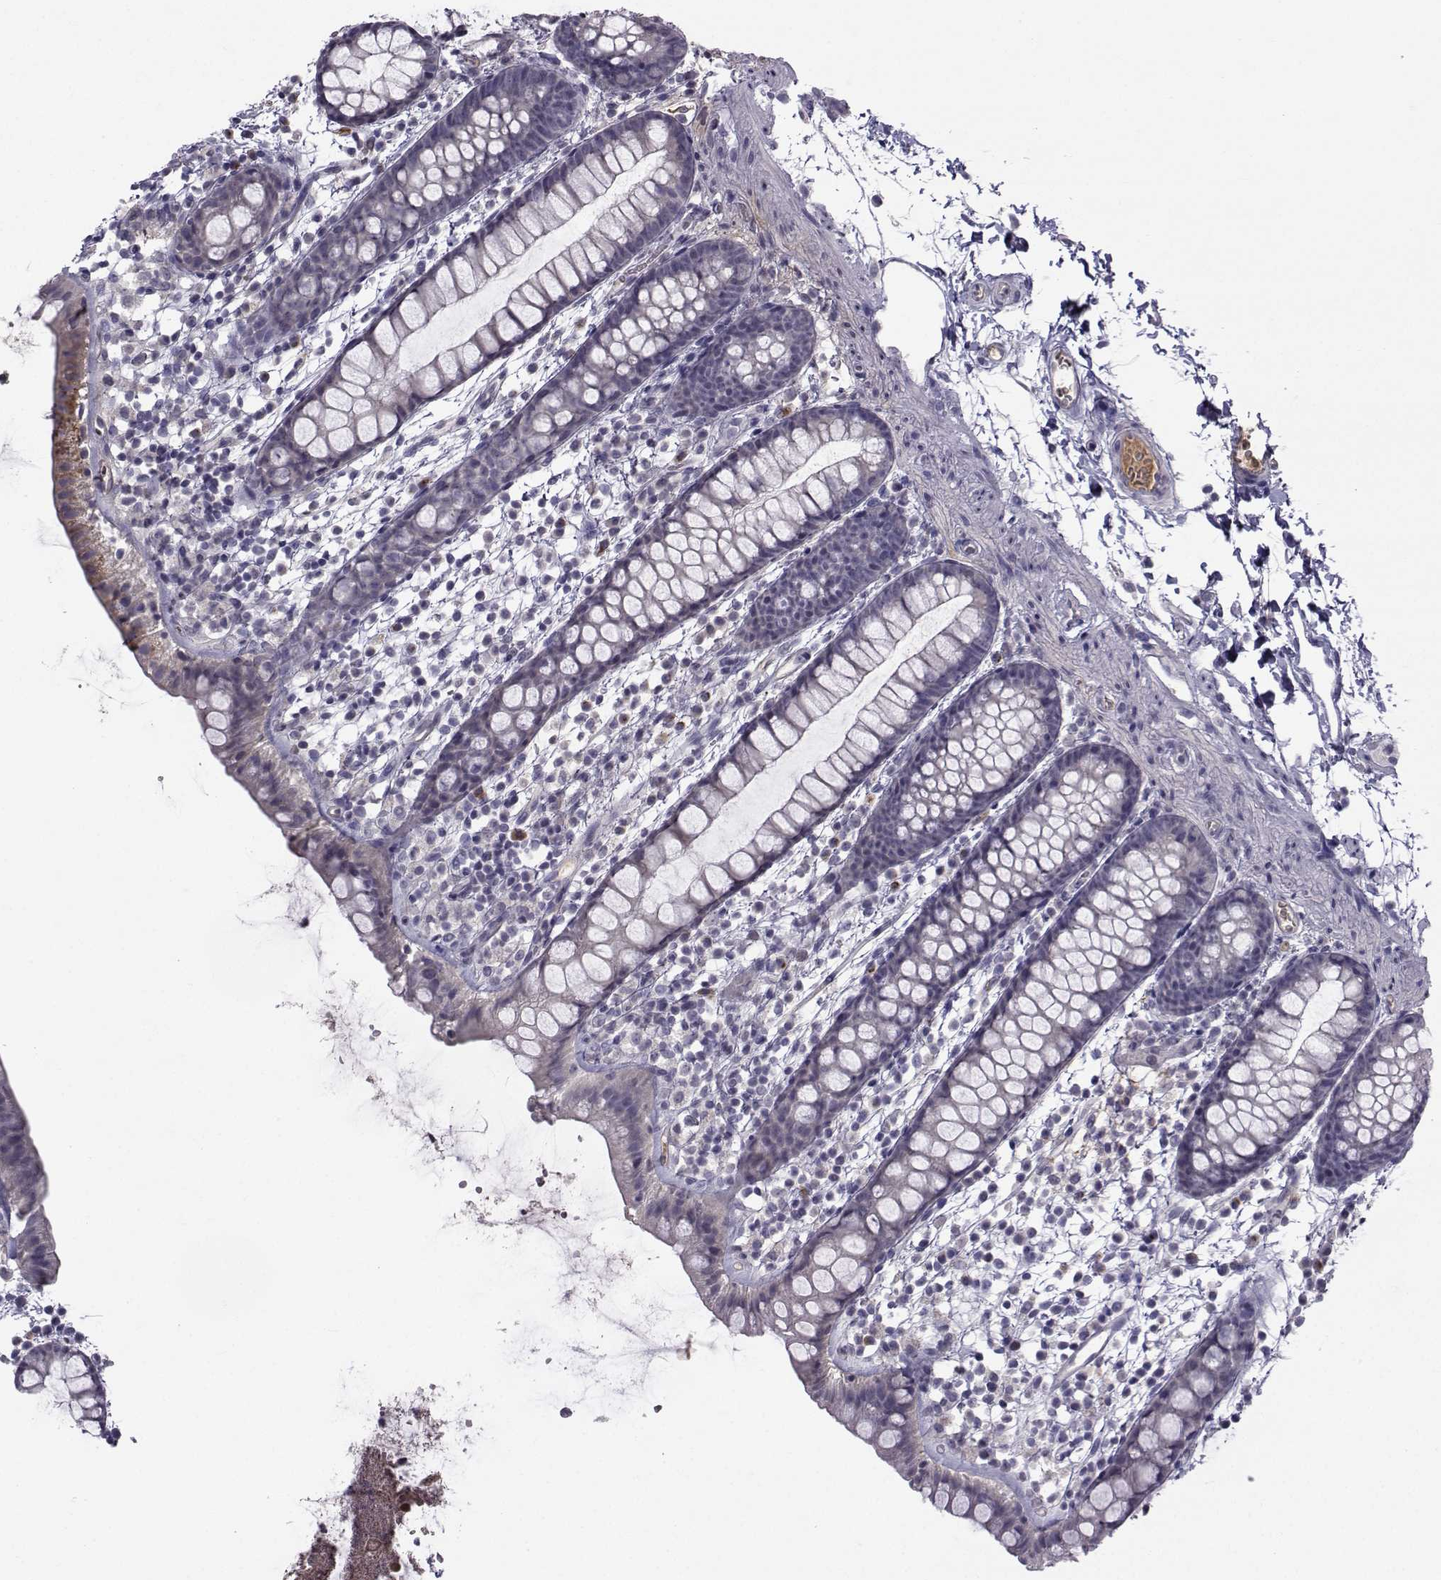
{"staining": {"intensity": "negative", "quantity": "none", "location": "none"}, "tissue": "rectum", "cell_type": "Glandular cells", "image_type": "normal", "snomed": [{"axis": "morphology", "description": "Normal tissue, NOS"}, {"axis": "topography", "description": "Rectum"}], "caption": "DAB immunohistochemical staining of unremarkable rectum displays no significant staining in glandular cells.", "gene": "TNFRSF11B", "patient": {"sex": "male", "age": 57}}